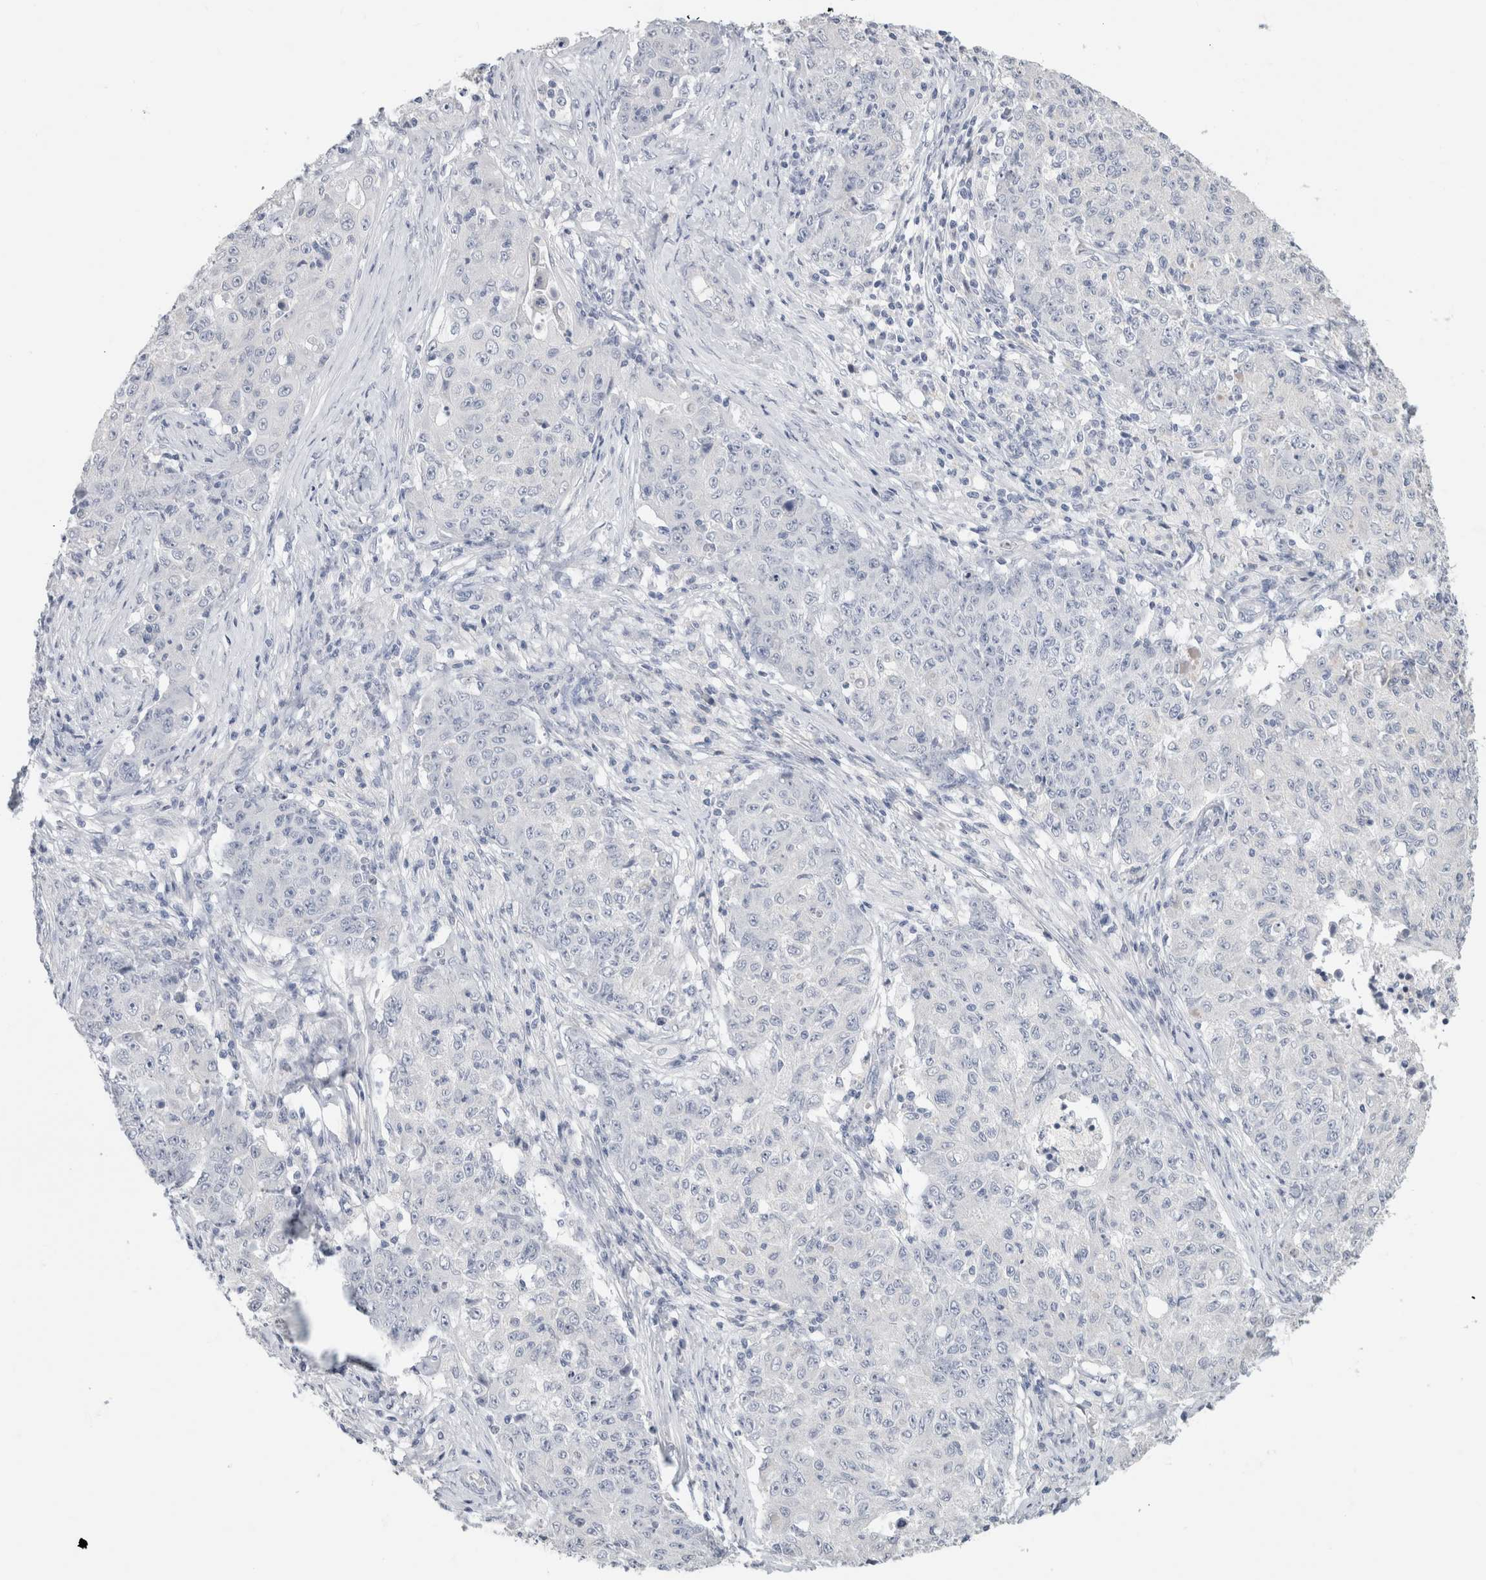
{"staining": {"intensity": "negative", "quantity": "none", "location": "none"}, "tissue": "ovarian cancer", "cell_type": "Tumor cells", "image_type": "cancer", "snomed": [{"axis": "morphology", "description": "Carcinoma, endometroid"}, {"axis": "topography", "description": "Ovary"}], "caption": "There is no significant staining in tumor cells of ovarian cancer (endometroid carcinoma).", "gene": "BCAN", "patient": {"sex": "female", "age": 42}}